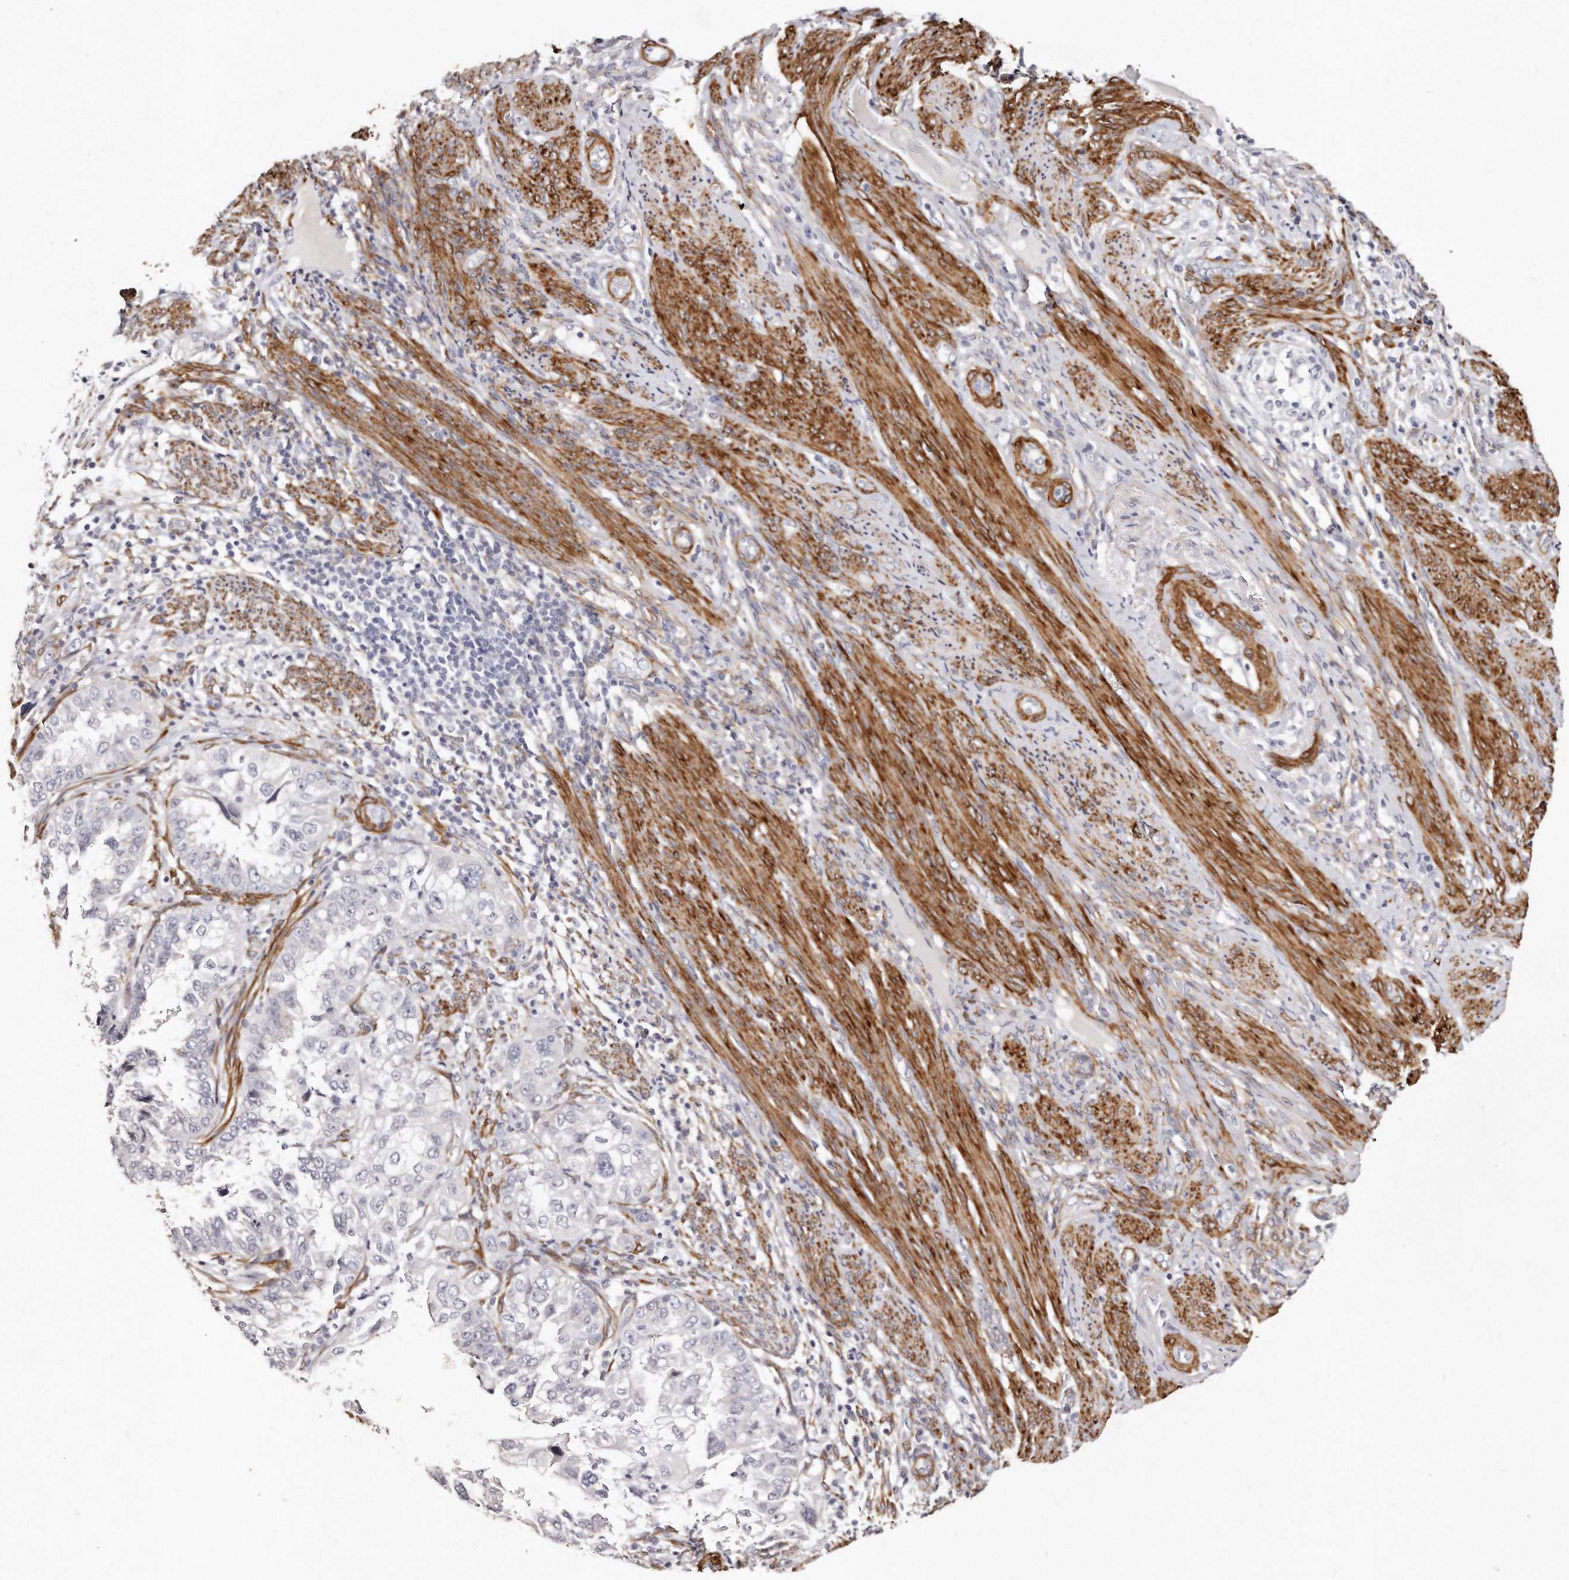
{"staining": {"intensity": "negative", "quantity": "none", "location": "none"}, "tissue": "endometrial cancer", "cell_type": "Tumor cells", "image_type": "cancer", "snomed": [{"axis": "morphology", "description": "Adenocarcinoma, NOS"}, {"axis": "topography", "description": "Endometrium"}], "caption": "Endometrial adenocarcinoma was stained to show a protein in brown. There is no significant staining in tumor cells.", "gene": "LMOD1", "patient": {"sex": "female", "age": 85}}